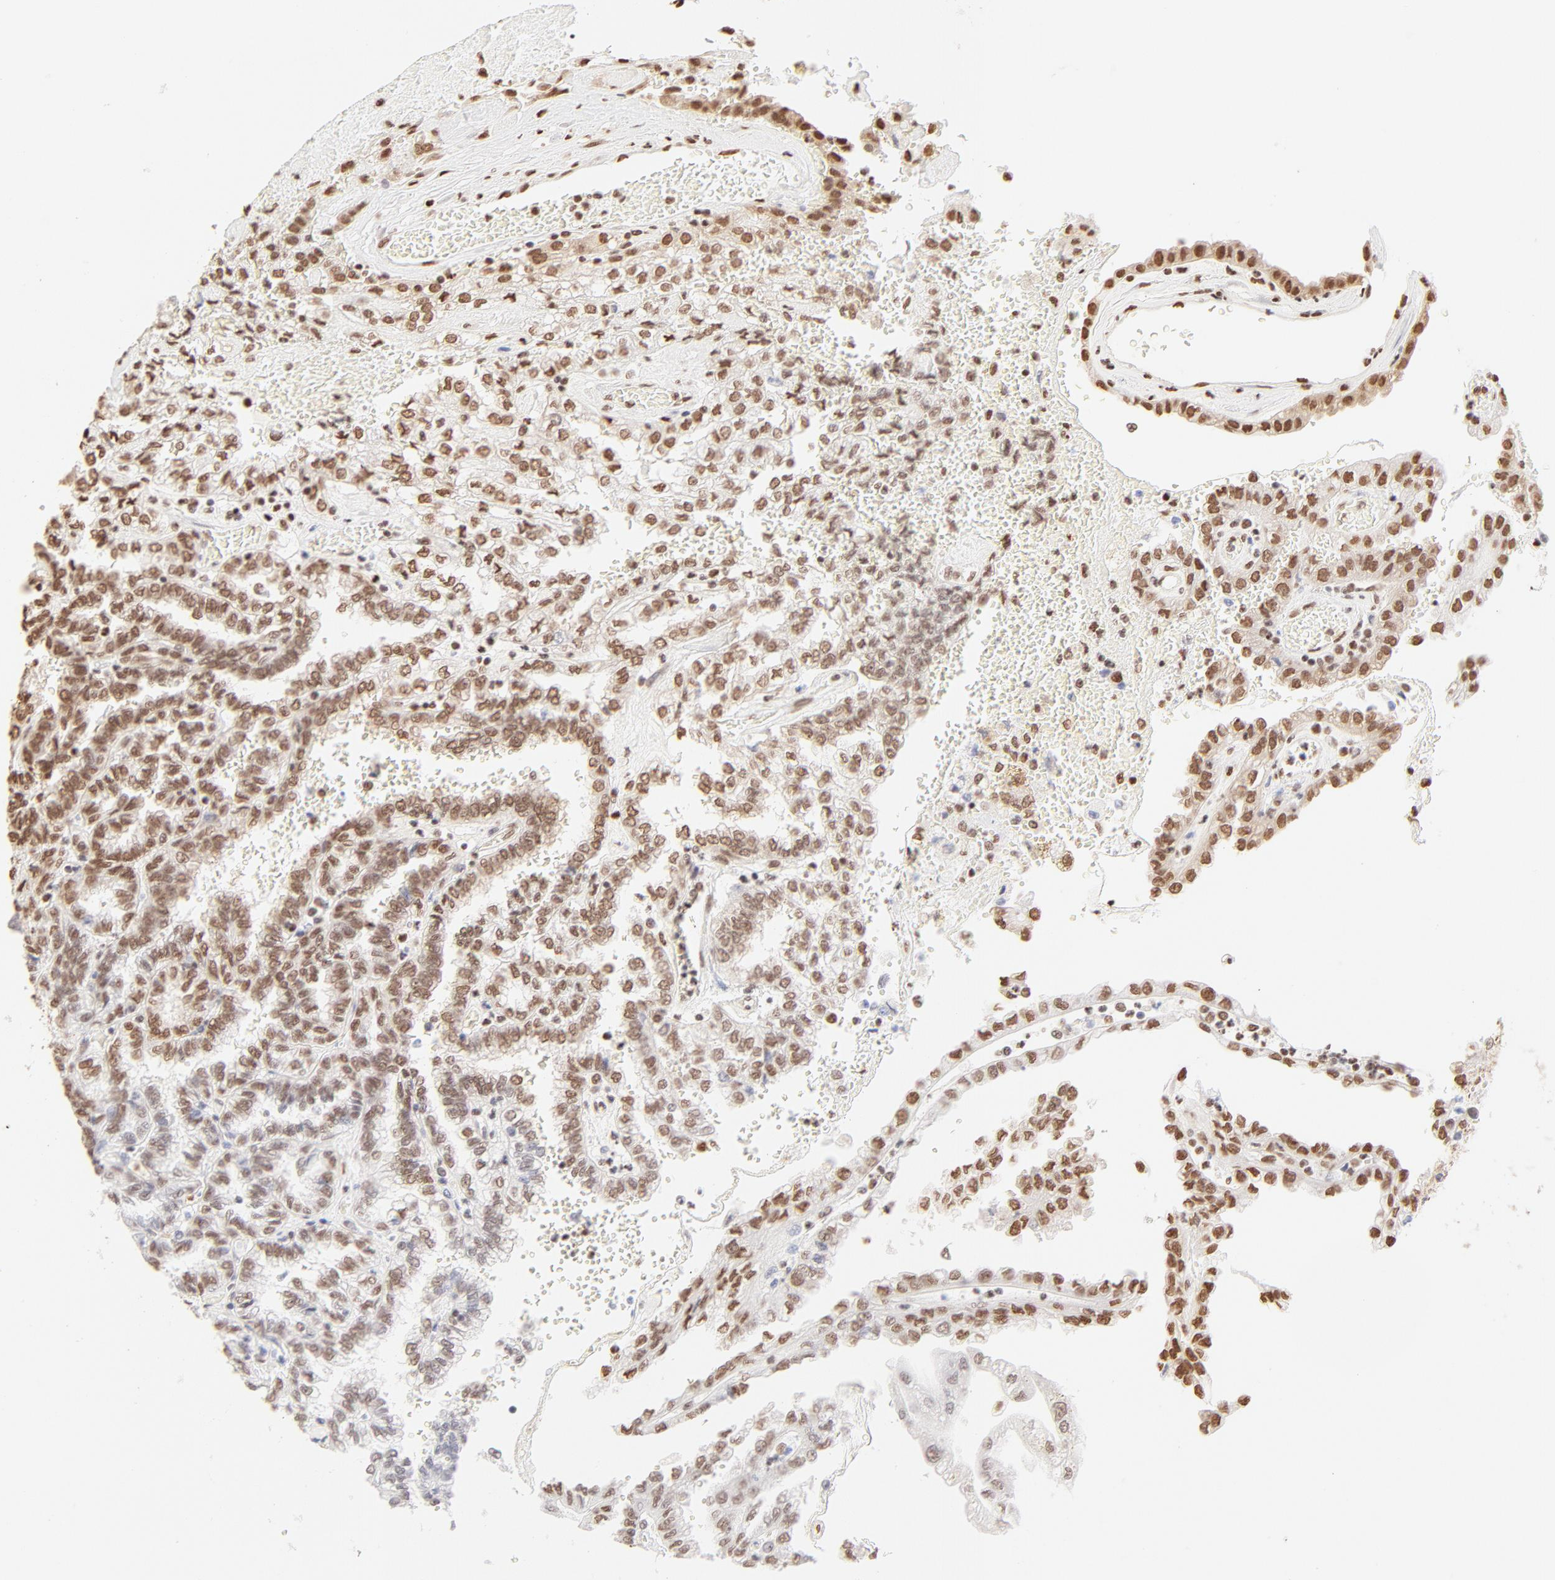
{"staining": {"intensity": "moderate", "quantity": ">75%", "location": "nuclear"}, "tissue": "renal cancer", "cell_type": "Tumor cells", "image_type": "cancer", "snomed": [{"axis": "morphology", "description": "Inflammation, NOS"}, {"axis": "morphology", "description": "Adenocarcinoma, NOS"}, {"axis": "topography", "description": "Kidney"}], "caption": "This histopathology image displays renal adenocarcinoma stained with immunohistochemistry (IHC) to label a protein in brown. The nuclear of tumor cells show moderate positivity for the protein. Nuclei are counter-stained blue.", "gene": "ZNF540", "patient": {"sex": "male", "age": 68}}